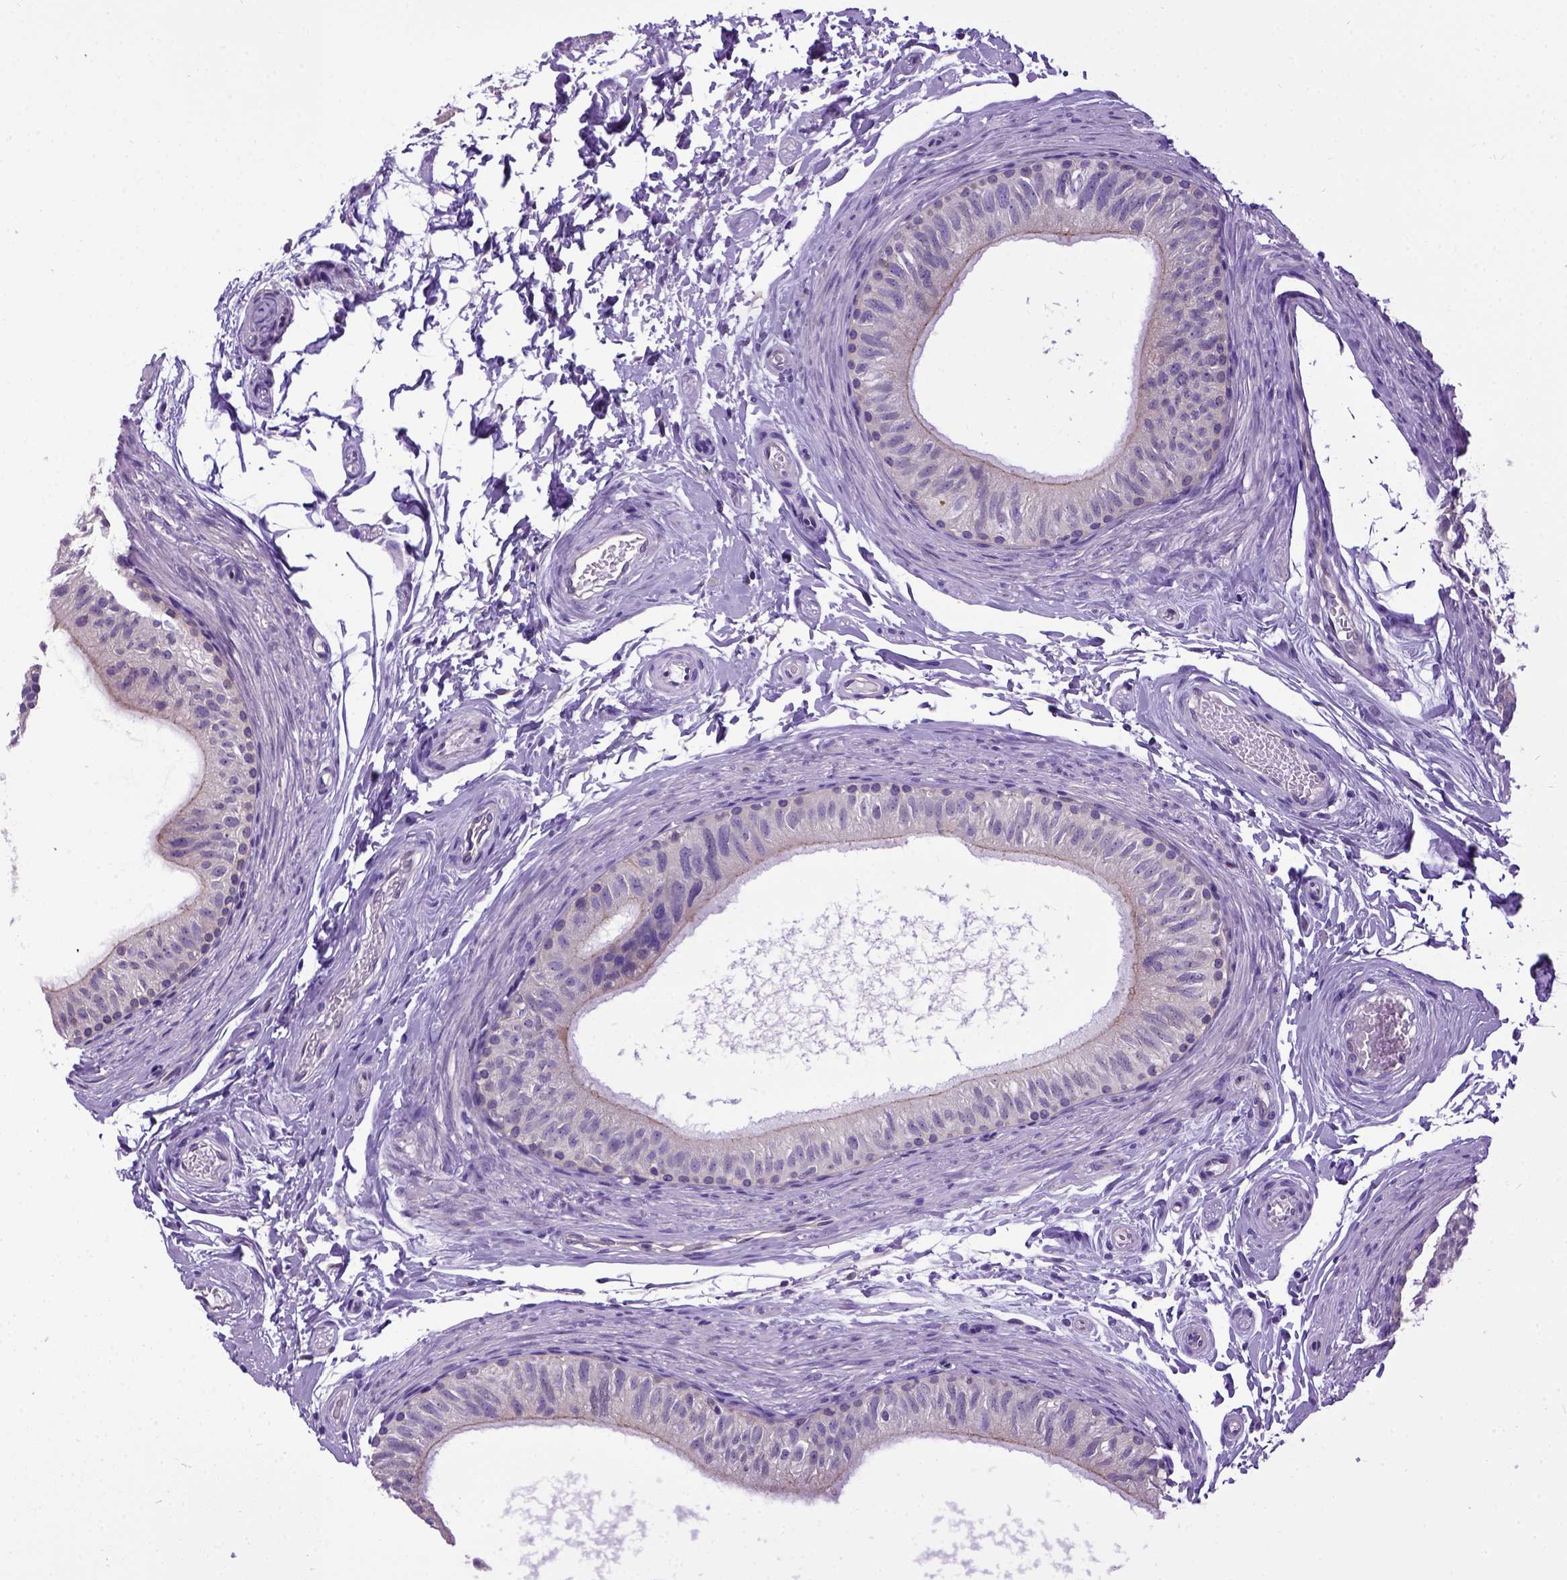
{"staining": {"intensity": "weak", "quantity": "25%-75%", "location": "cytoplasmic/membranous"}, "tissue": "epididymis", "cell_type": "Glandular cells", "image_type": "normal", "snomed": [{"axis": "morphology", "description": "Normal tissue, NOS"}, {"axis": "topography", "description": "Epididymis"}], "caption": "DAB (3,3'-diaminobenzidine) immunohistochemical staining of unremarkable human epididymis reveals weak cytoplasmic/membranous protein expression in about 25%-75% of glandular cells. Nuclei are stained in blue.", "gene": "NEK5", "patient": {"sex": "male", "age": 36}}